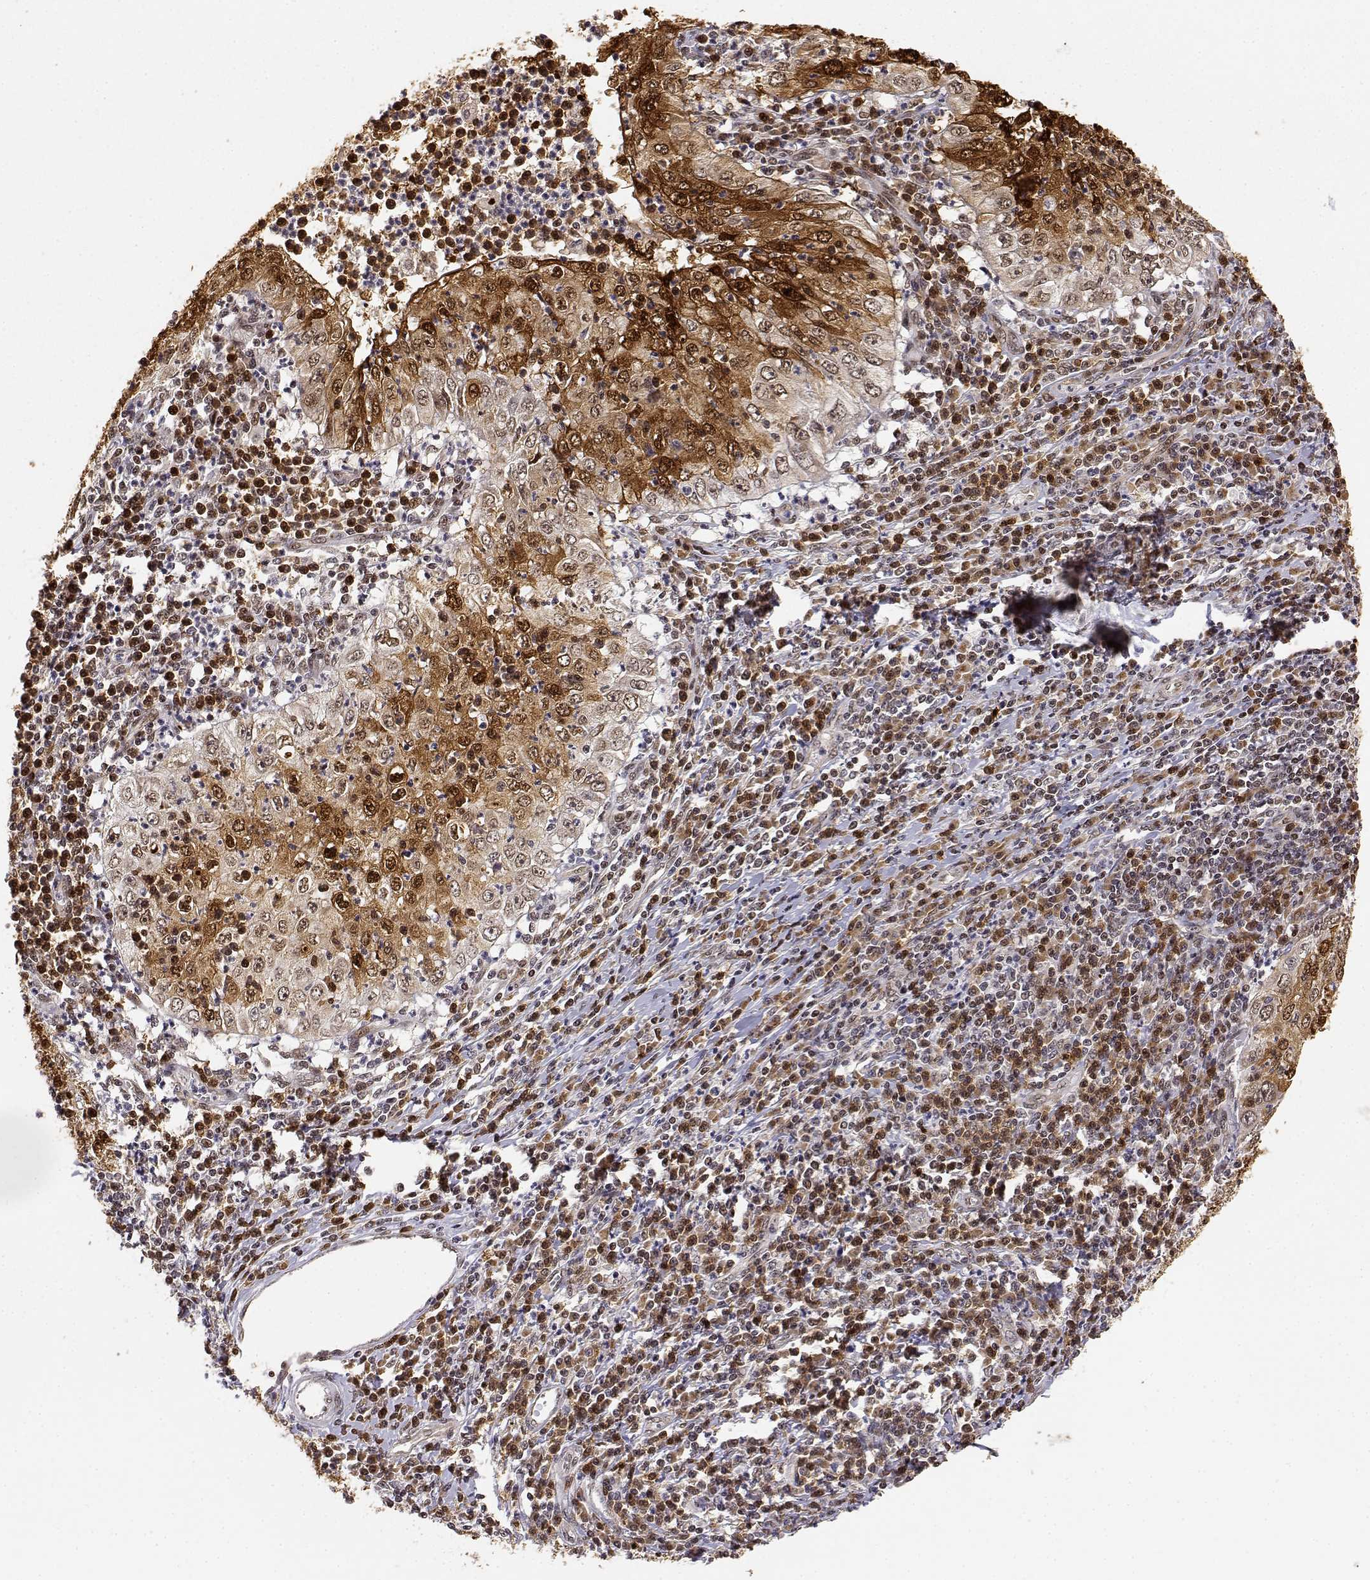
{"staining": {"intensity": "strong", "quantity": "25%-75%", "location": "cytoplasmic/membranous,nuclear"}, "tissue": "cervical cancer", "cell_type": "Tumor cells", "image_type": "cancer", "snomed": [{"axis": "morphology", "description": "Squamous cell carcinoma, NOS"}, {"axis": "topography", "description": "Cervix"}], "caption": "A high amount of strong cytoplasmic/membranous and nuclear expression is seen in about 25%-75% of tumor cells in cervical squamous cell carcinoma tissue. The protein of interest is shown in brown color, while the nuclei are stained blue.", "gene": "BRCA1", "patient": {"sex": "female", "age": 24}}